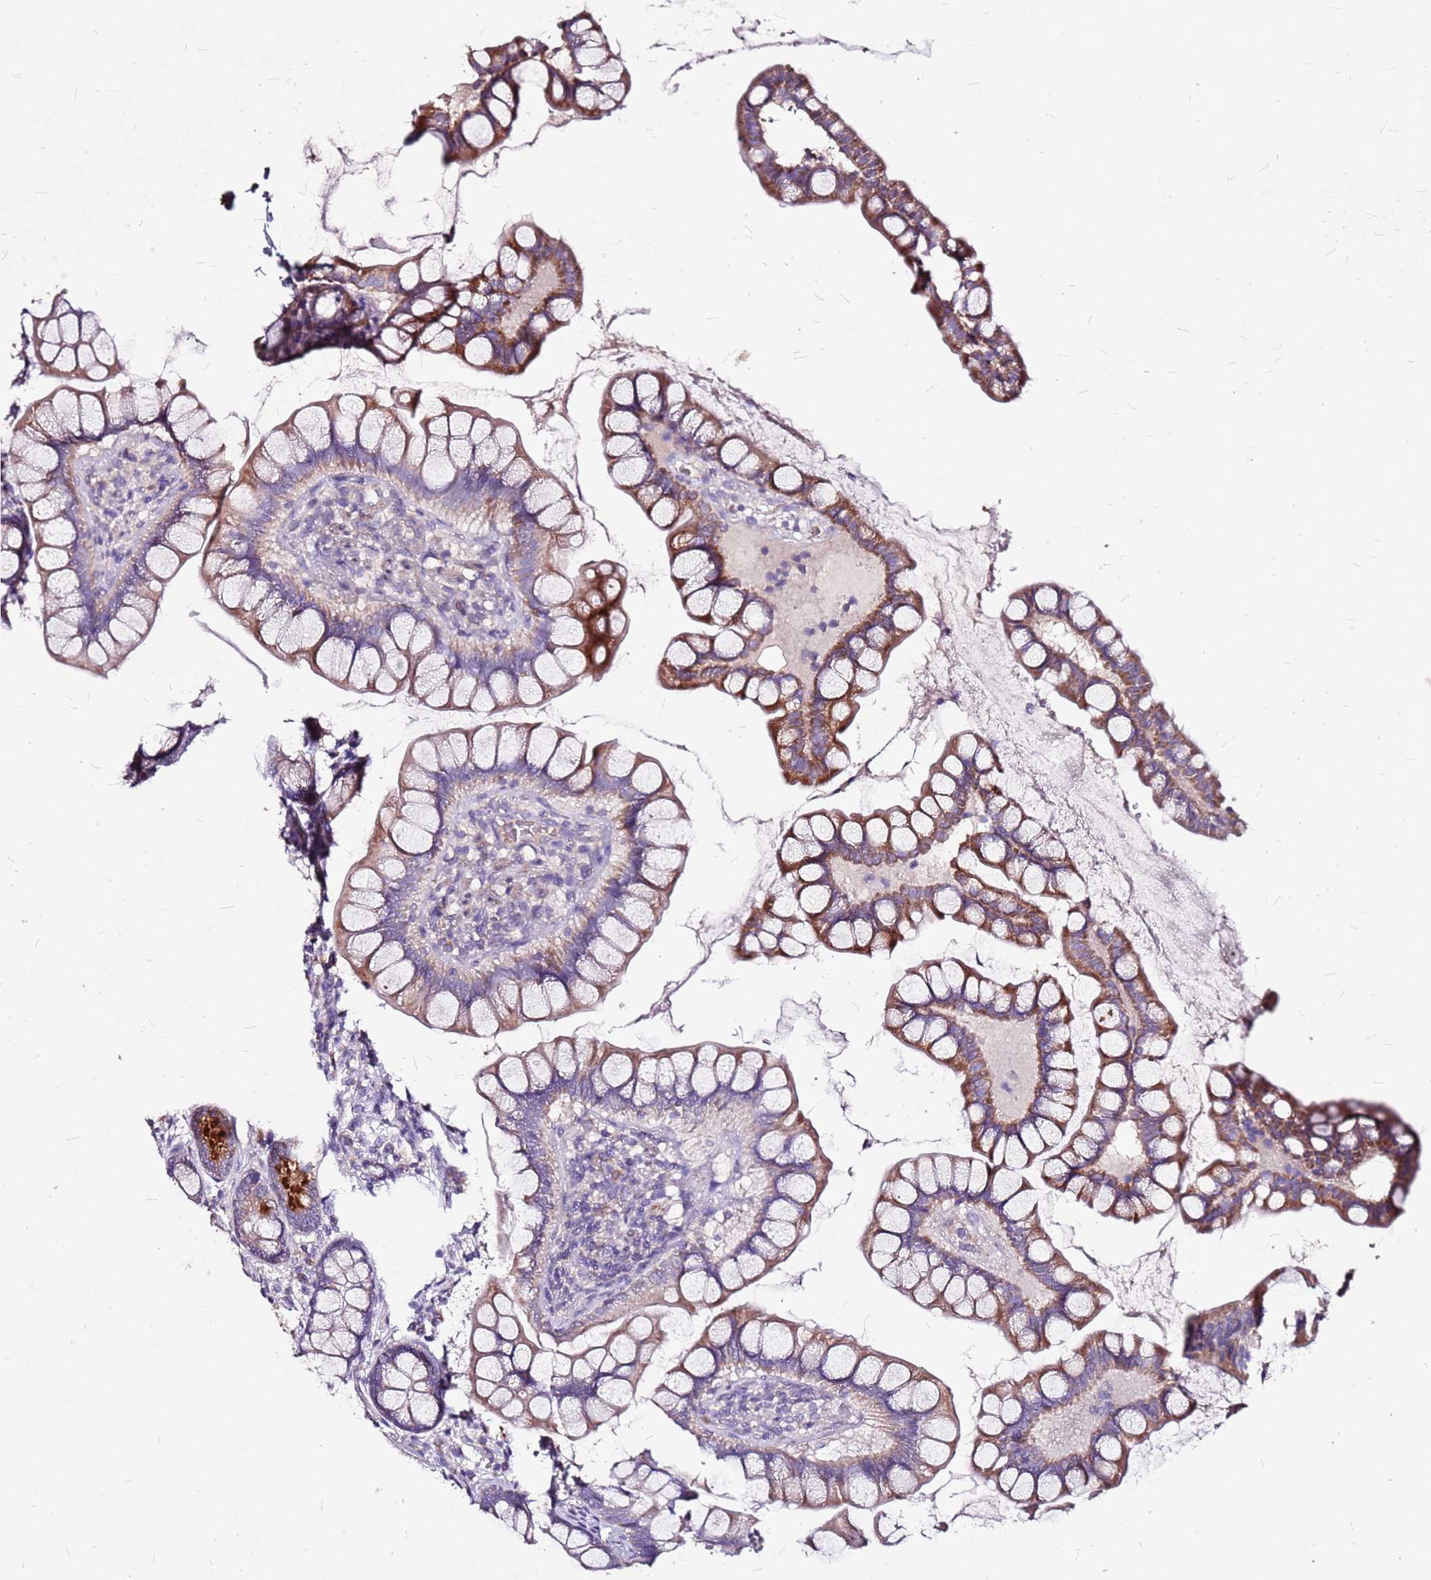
{"staining": {"intensity": "strong", "quantity": "<25%", "location": "cytoplasmic/membranous"}, "tissue": "small intestine", "cell_type": "Glandular cells", "image_type": "normal", "snomed": [{"axis": "morphology", "description": "Normal tissue, NOS"}, {"axis": "topography", "description": "Small intestine"}], "caption": "Immunohistochemical staining of normal small intestine exhibits medium levels of strong cytoplasmic/membranous positivity in about <25% of glandular cells. (IHC, brightfield microscopy, high magnification).", "gene": "DCDC2C", "patient": {"sex": "male", "age": 70}}